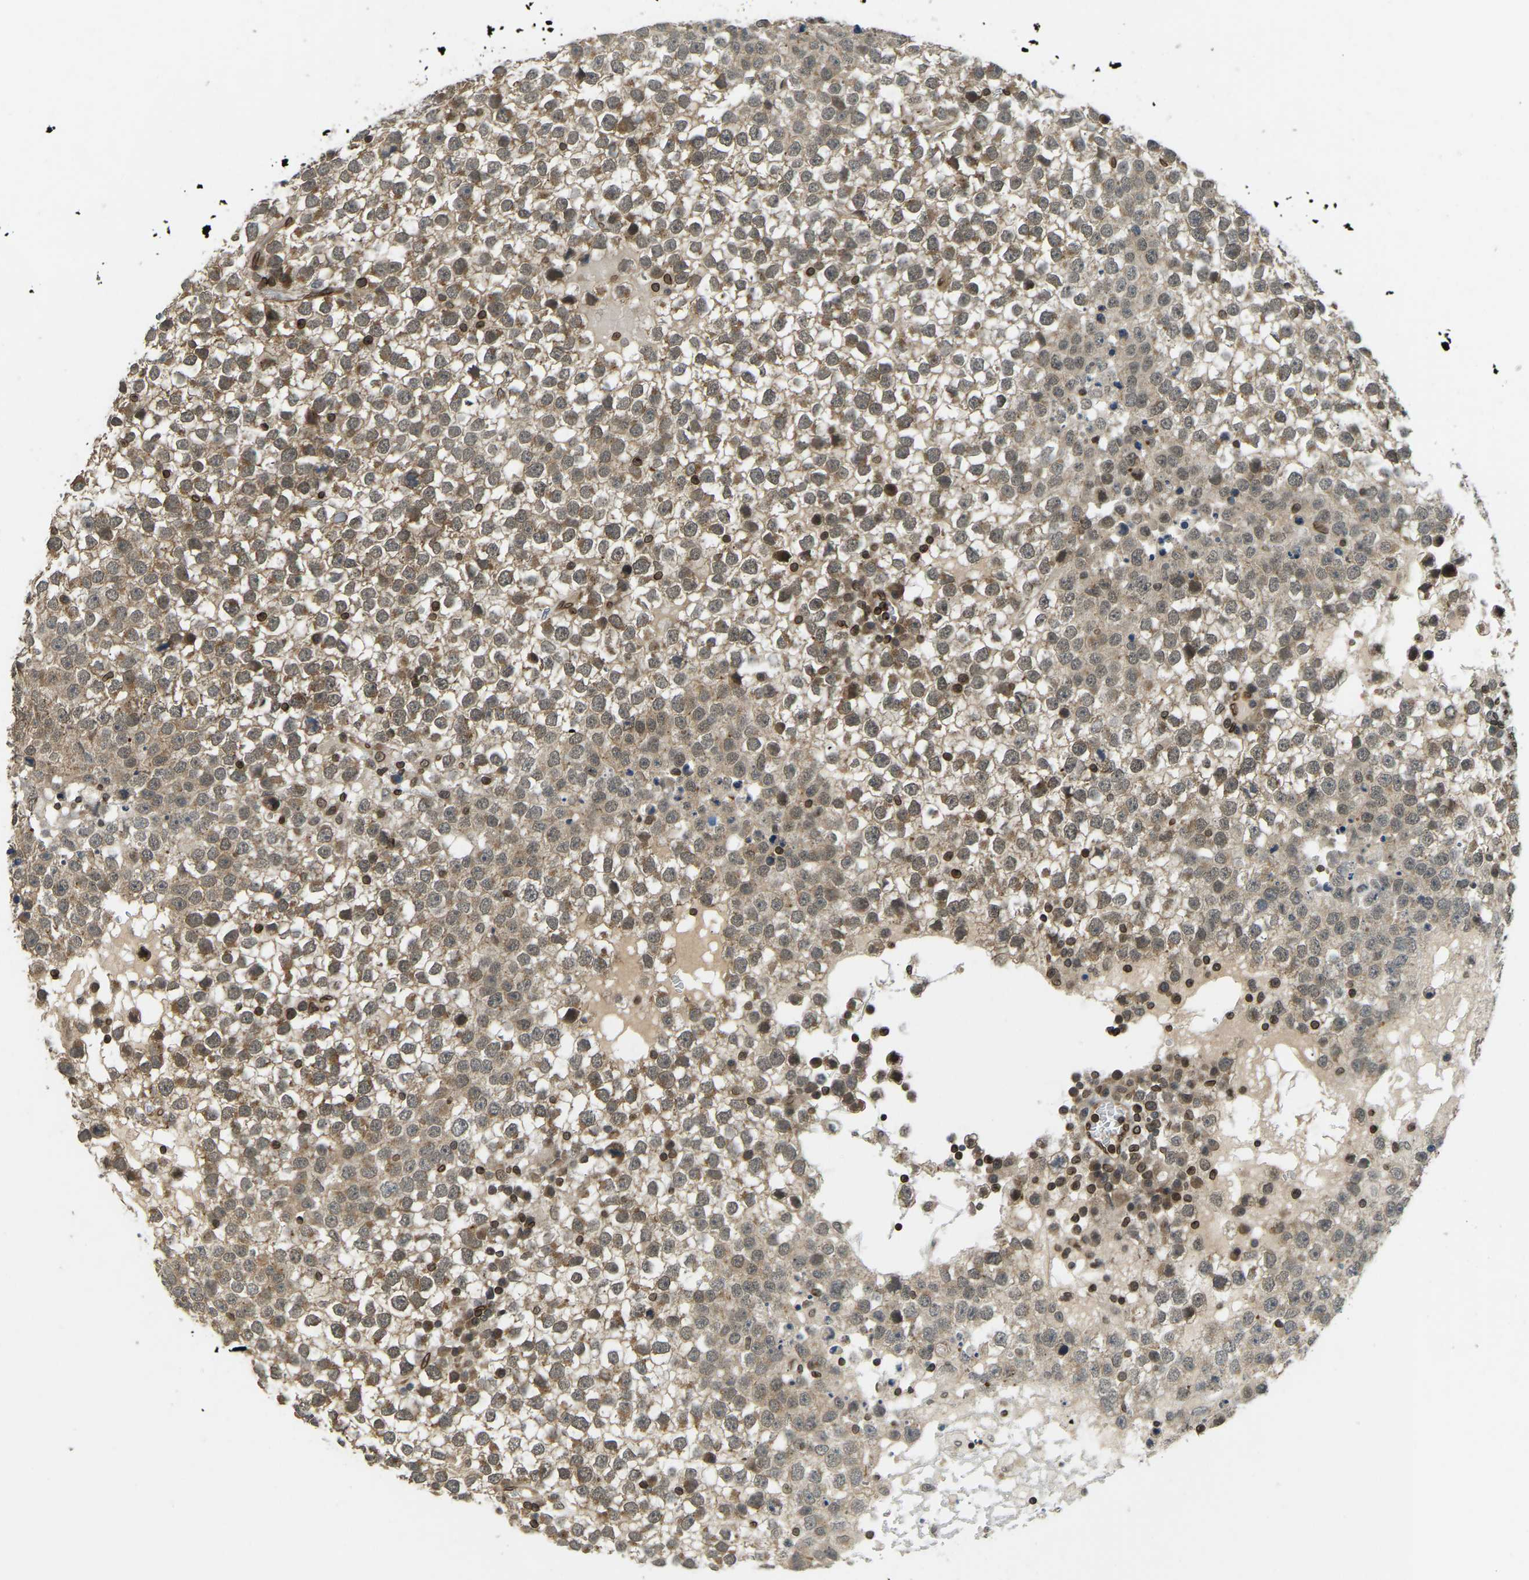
{"staining": {"intensity": "weak", "quantity": ">75%", "location": "cytoplasmic/membranous,nuclear"}, "tissue": "testis cancer", "cell_type": "Tumor cells", "image_type": "cancer", "snomed": [{"axis": "morphology", "description": "Seminoma, NOS"}, {"axis": "topography", "description": "Testis"}], "caption": "IHC staining of testis seminoma, which shows low levels of weak cytoplasmic/membranous and nuclear positivity in about >75% of tumor cells indicating weak cytoplasmic/membranous and nuclear protein expression. The staining was performed using DAB (brown) for protein detection and nuclei were counterstained in hematoxylin (blue).", "gene": "SYNE1", "patient": {"sex": "male", "age": 65}}